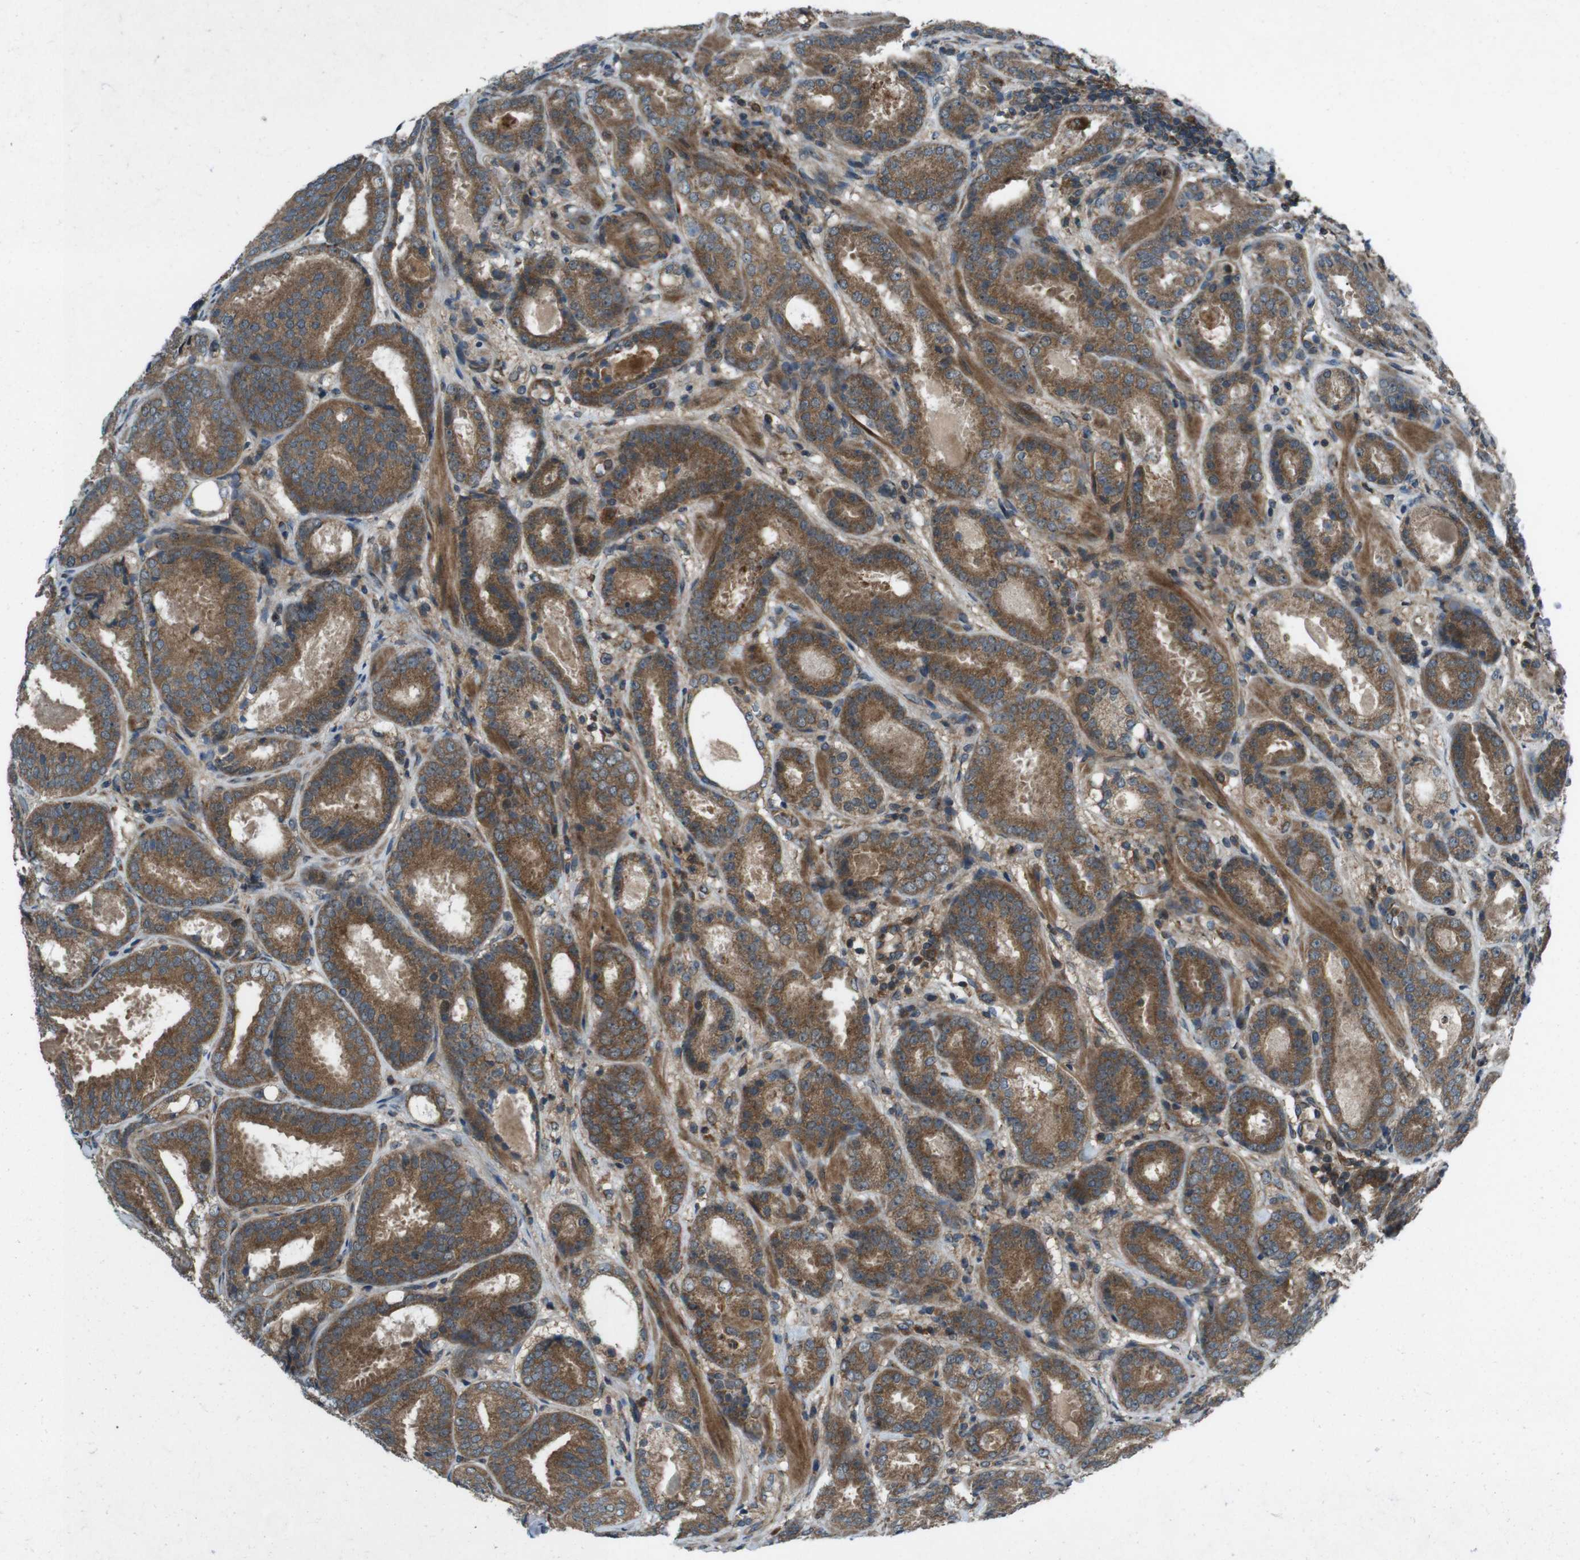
{"staining": {"intensity": "strong", "quantity": ">75%", "location": "cytoplasmic/membranous"}, "tissue": "prostate cancer", "cell_type": "Tumor cells", "image_type": "cancer", "snomed": [{"axis": "morphology", "description": "Adenocarcinoma, Low grade"}, {"axis": "topography", "description": "Prostate"}], "caption": "Protein expression analysis of human prostate adenocarcinoma (low-grade) reveals strong cytoplasmic/membranous positivity in about >75% of tumor cells.", "gene": "SLC27A4", "patient": {"sex": "male", "age": 69}}